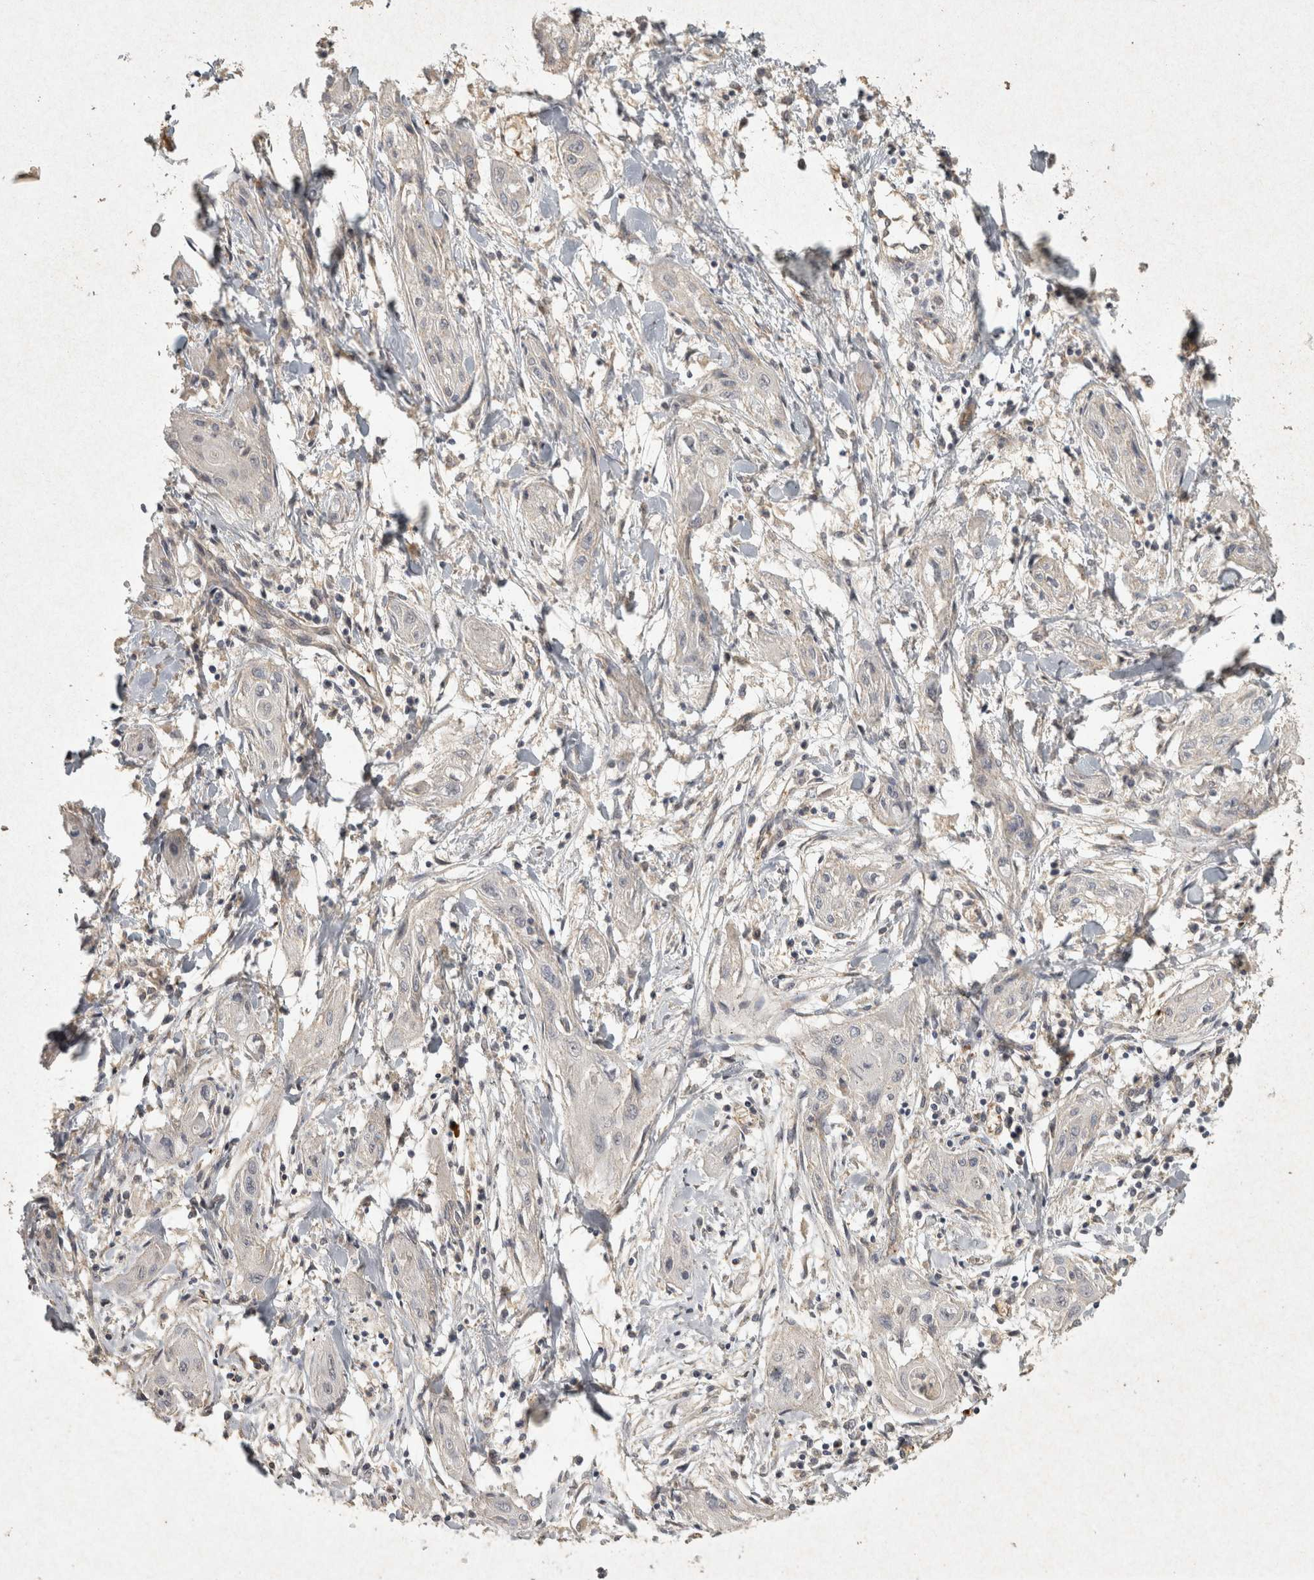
{"staining": {"intensity": "negative", "quantity": "none", "location": "none"}, "tissue": "lung cancer", "cell_type": "Tumor cells", "image_type": "cancer", "snomed": [{"axis": "morphology", "description": "Squamous cell carcinoma, NOS"}, {"axis": "topography", "description": "Lung"}], "caption": "IHC of human lung cancer exhibits no staining in tumor cells.", "gene": "OSTN", "patient": {"sex": "female", "age": 47}}